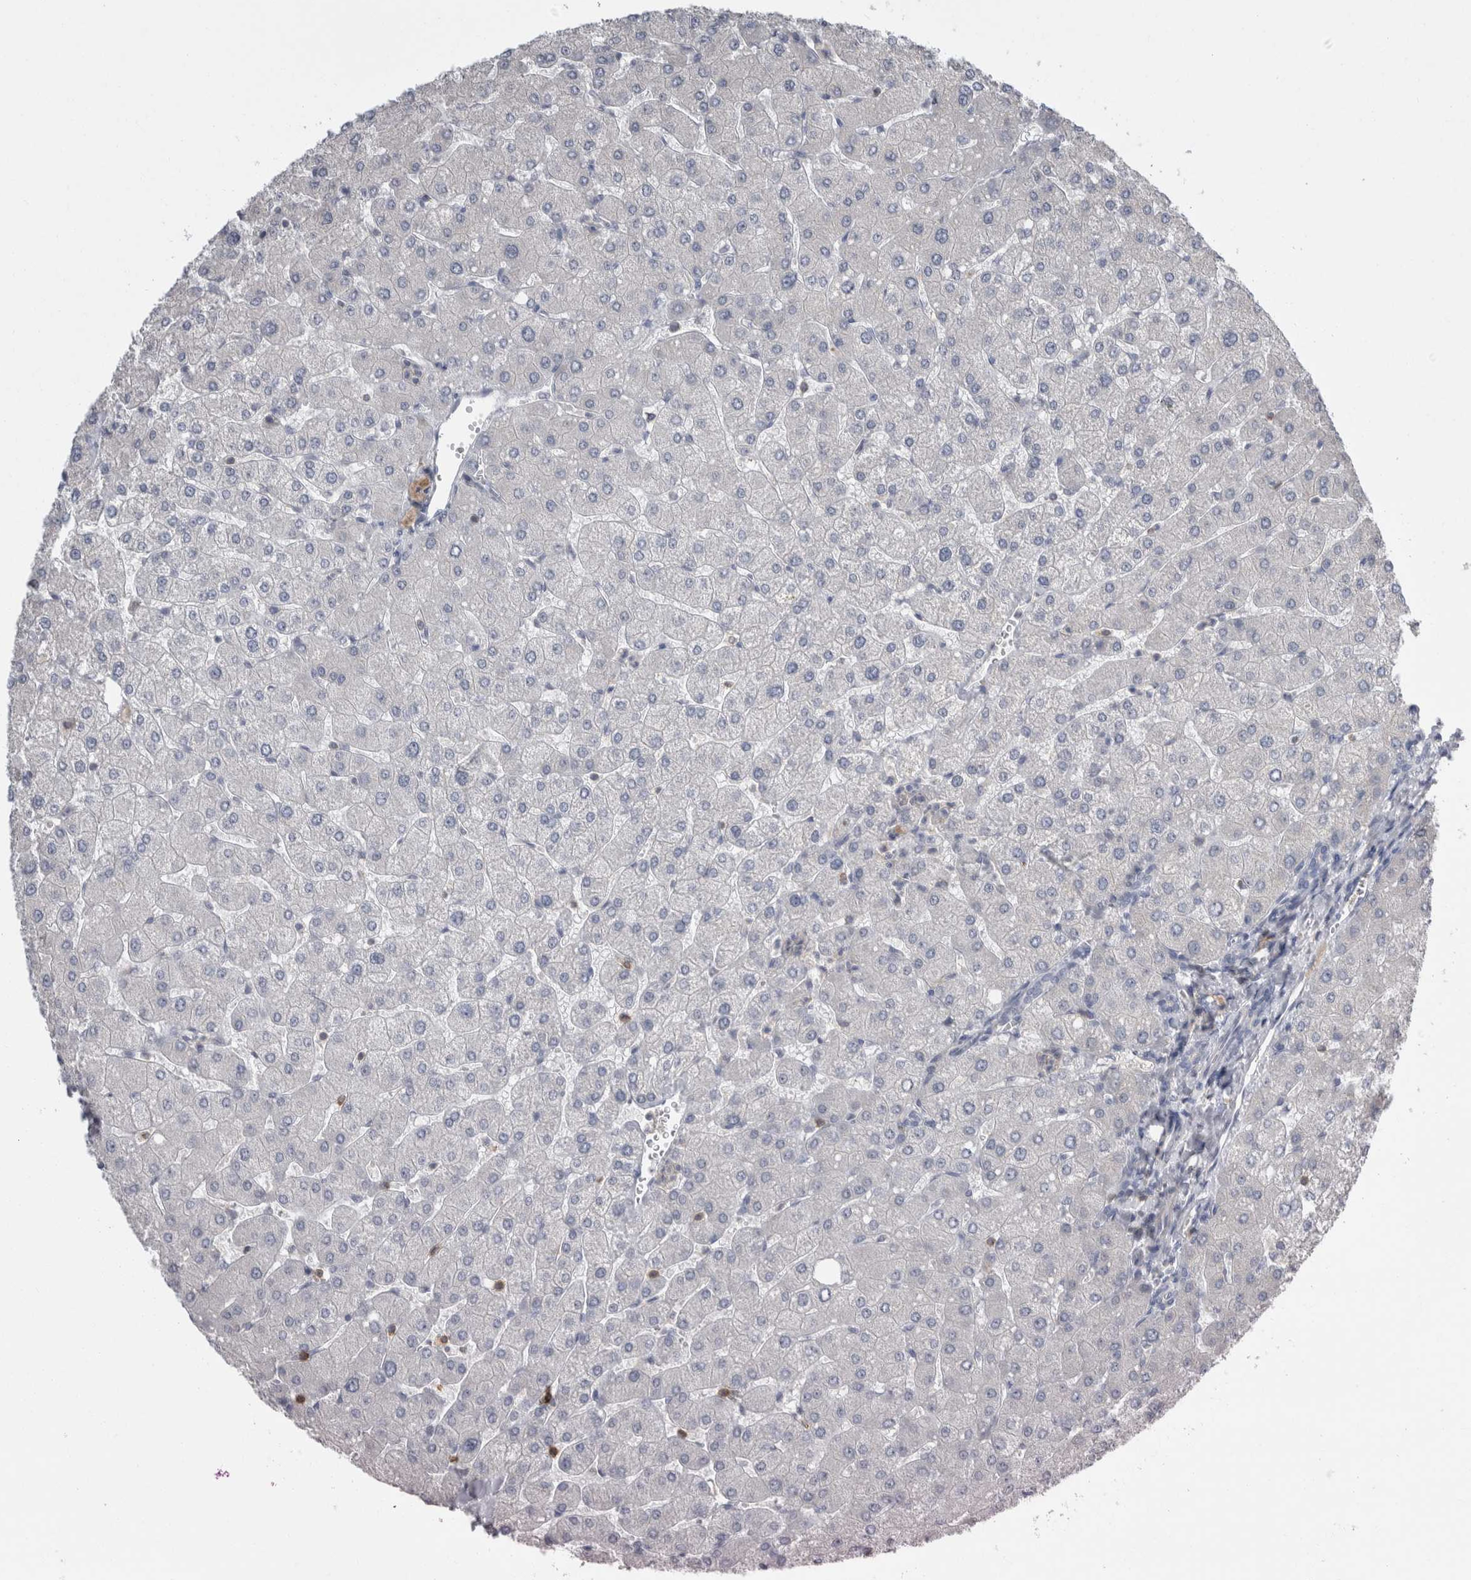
{"staining": {"intensity": "negative", "quantity": "none", "location": "none"}, "tissue": "liver", "cell_type": "Cholangiocytes", "image_type": "normal", "snomed": [{"axis": "morphology", "description": "Normal tissue, NOS"}, {"axis": "topography", "description": "Liver"}], "caption": "This image is of normal liver stained with immunohistochemistry to label a protein in brown with the nuclei are counter-stained blue. There is no positivity in cholangiocytes.", "gene": "CEP295NL", "patient": {"sex": "male", "age": 55}}